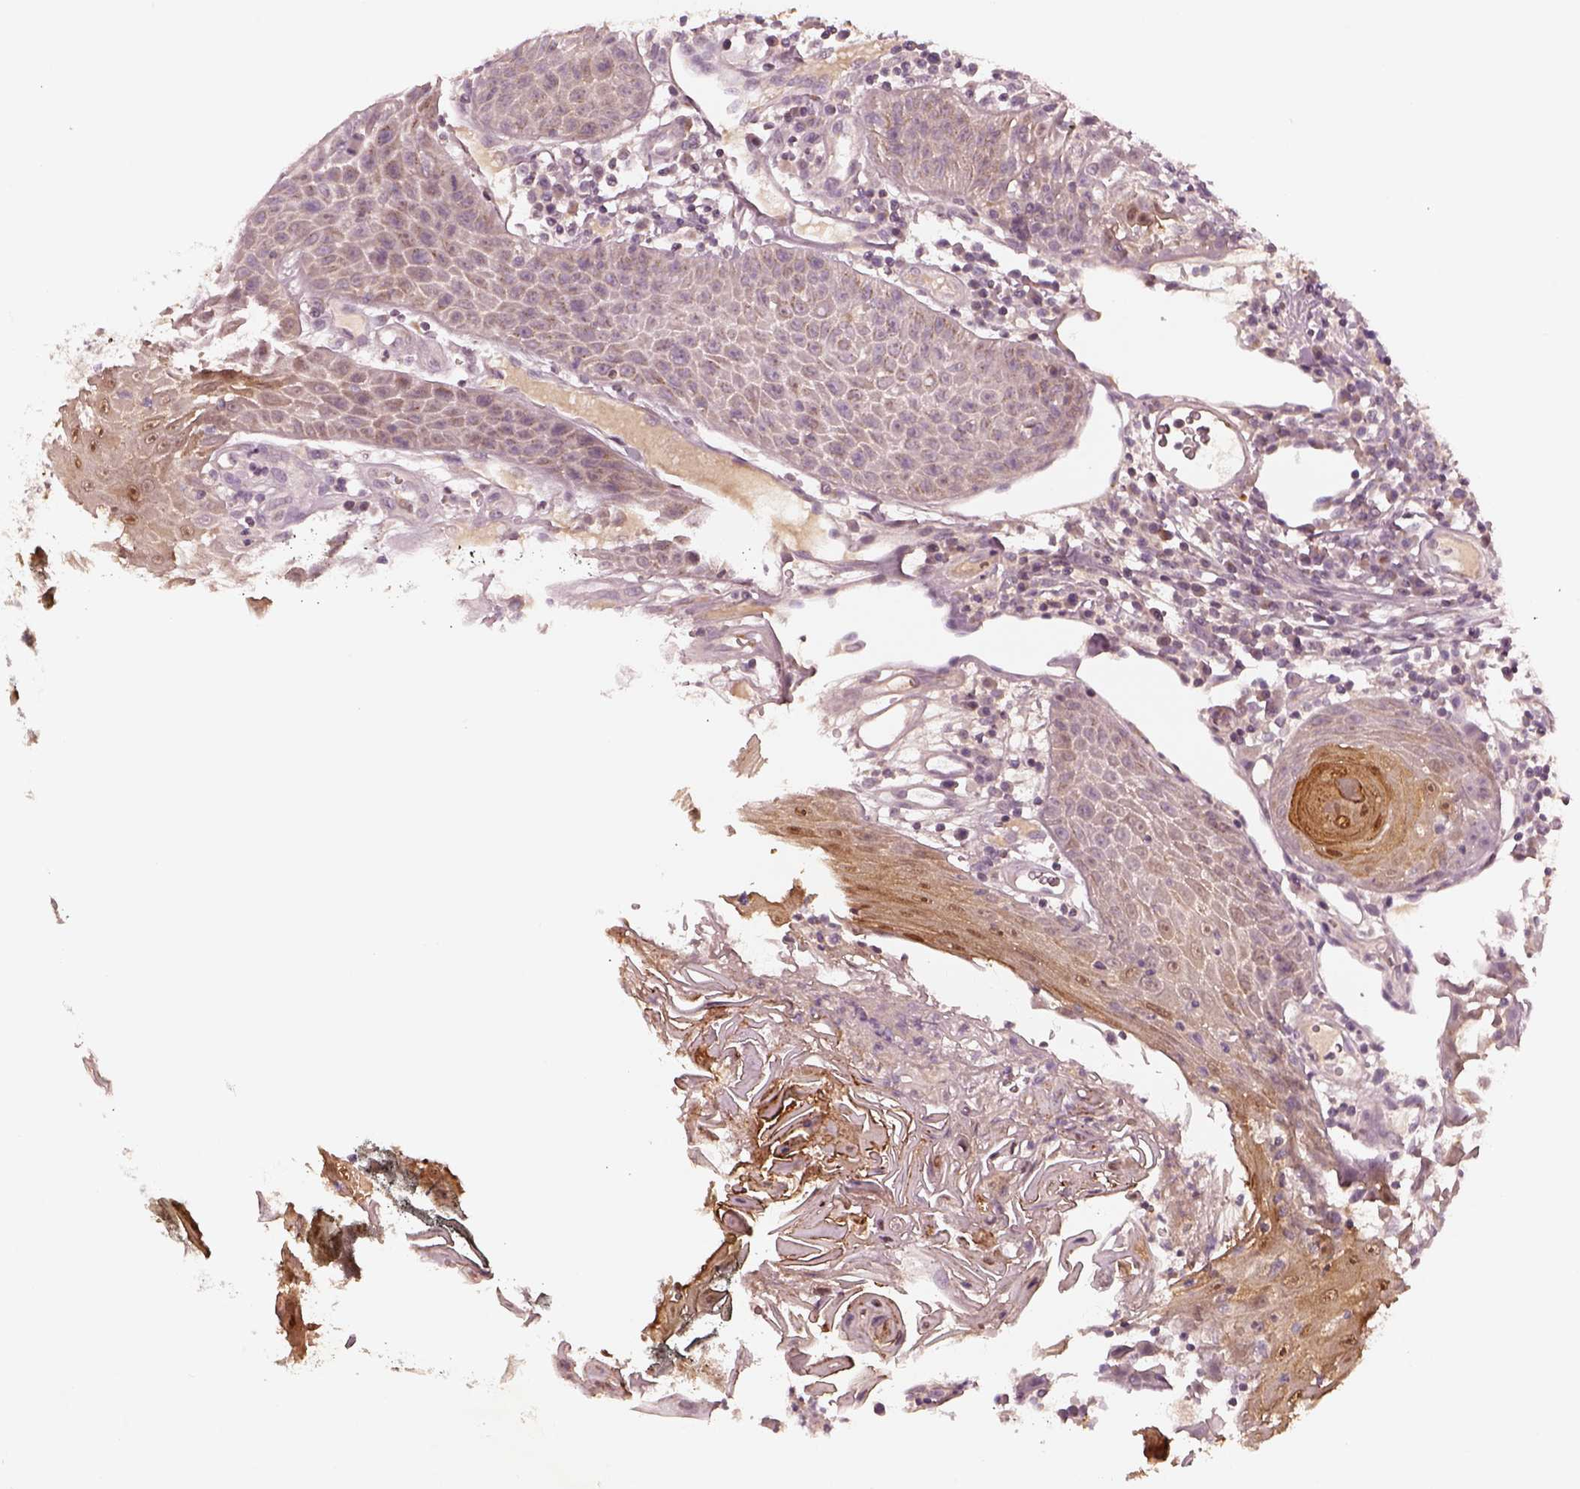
{"staining": {"intensity": "weak", "quantity": ">75%", "location": "cytoplasmic/membranous"}, "tissue": "head and neck cancer", "cell_type": "Tumor cells", "image_type": "cancer", "snomed": [{"axis": "morphology", "description": "Squamous cell carcinoma, NOS"}, {"axis": "topography", "description": "Head-Neck"}], "caption": "DAB immunohistochemical staining of human head and neck cancer (squamous cell carcinoma) demonstrates weak cytoplasmic/membranous protein expression in about >75% of tumor cells.", "gene": "SDCBP2", "patient": {"sex": "male", "age": 52}}